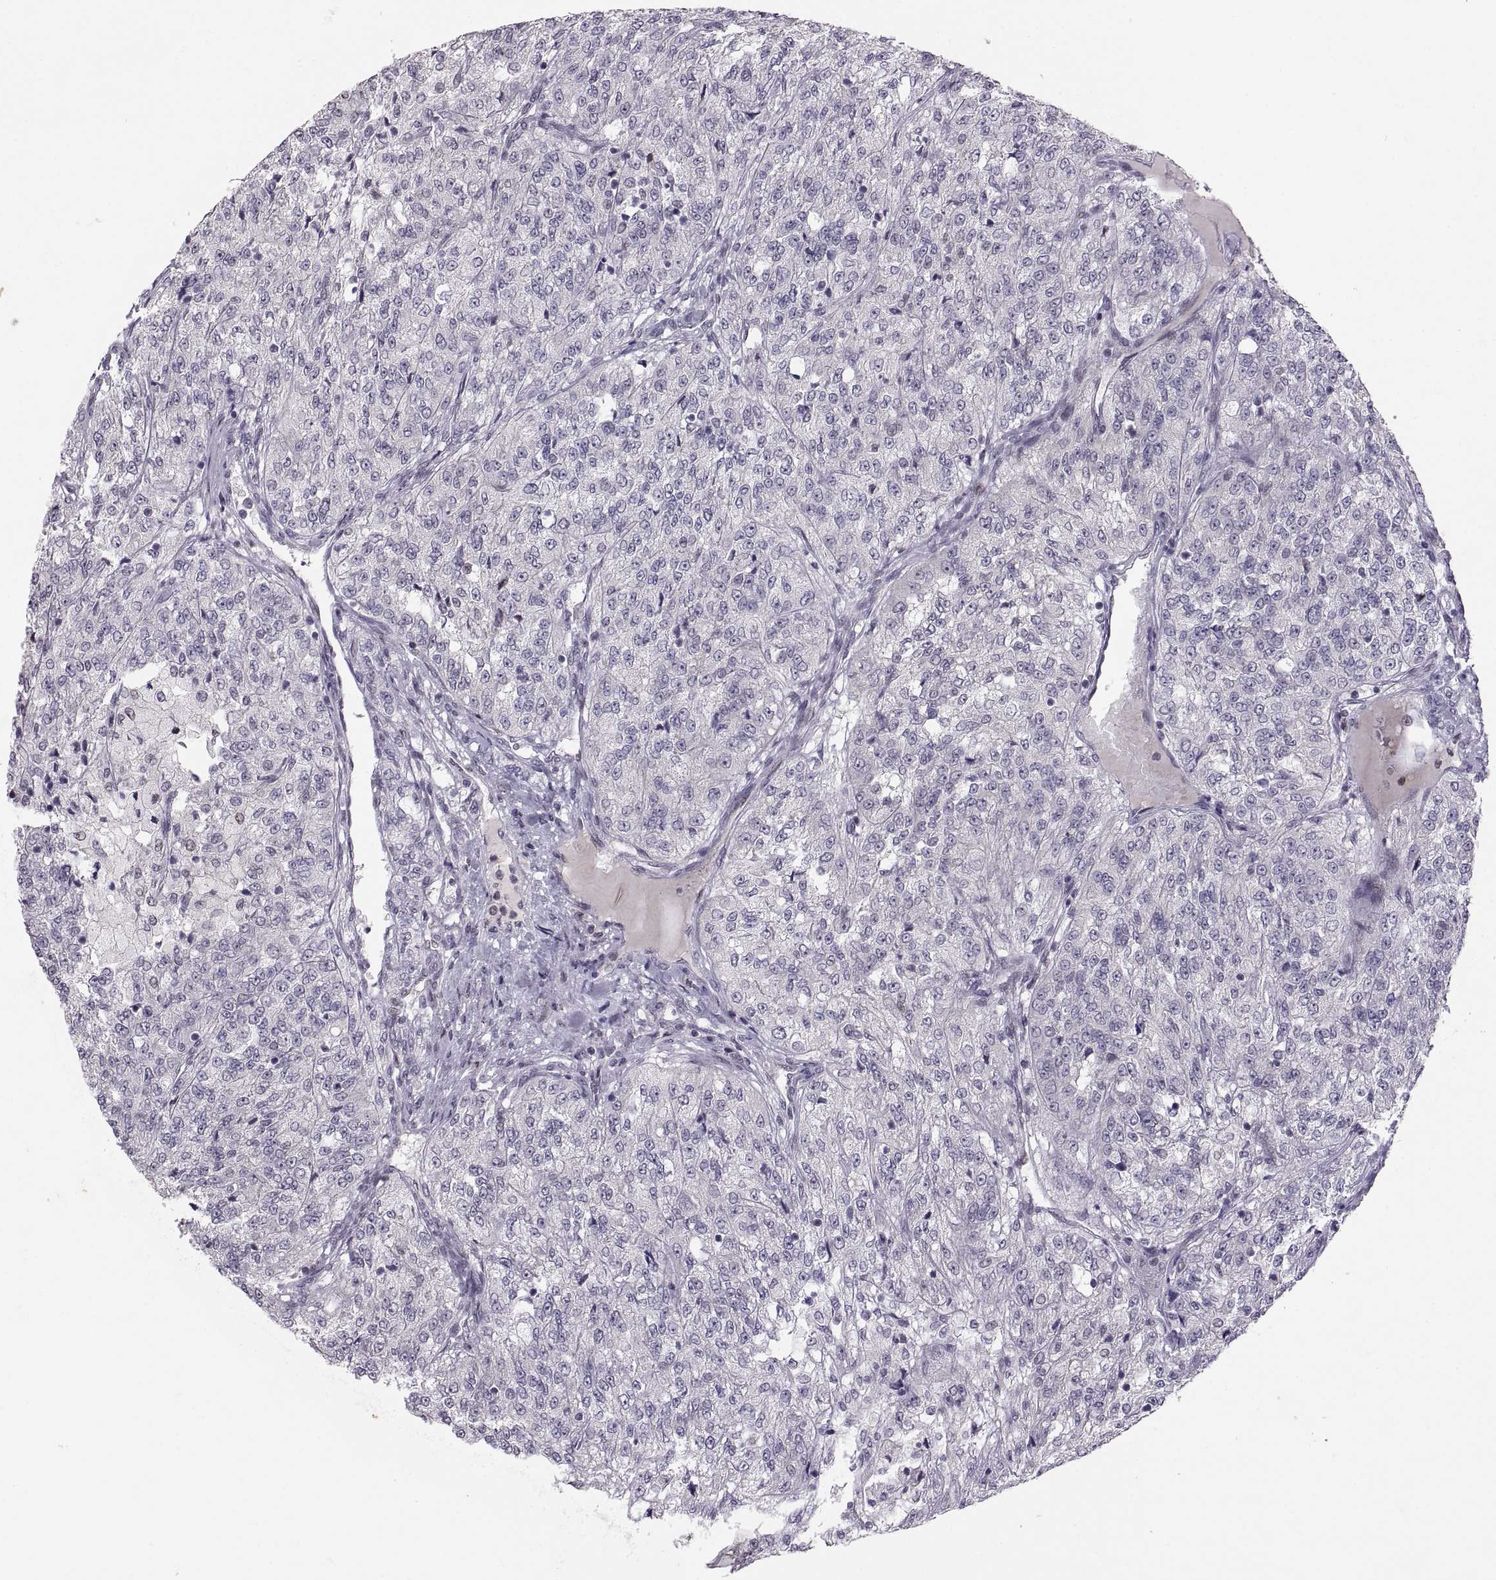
{"staining": {"intensity": "negative", "quantity": "none", "location": "none"}, "tissue": "renal cancer", "cell_type": "Tumor cells", "image_type": "cancer", "snomed": [{"axis": "morphology", "description": "Adenocarcinoma, NOS"}, {"axis": "topography", "description": "Kidney"}], "caption": "There is no significant staining in tumor cells of renal cancer.", "gene": "SNAI1", "patient": {"sex": "female", "age": 63}}